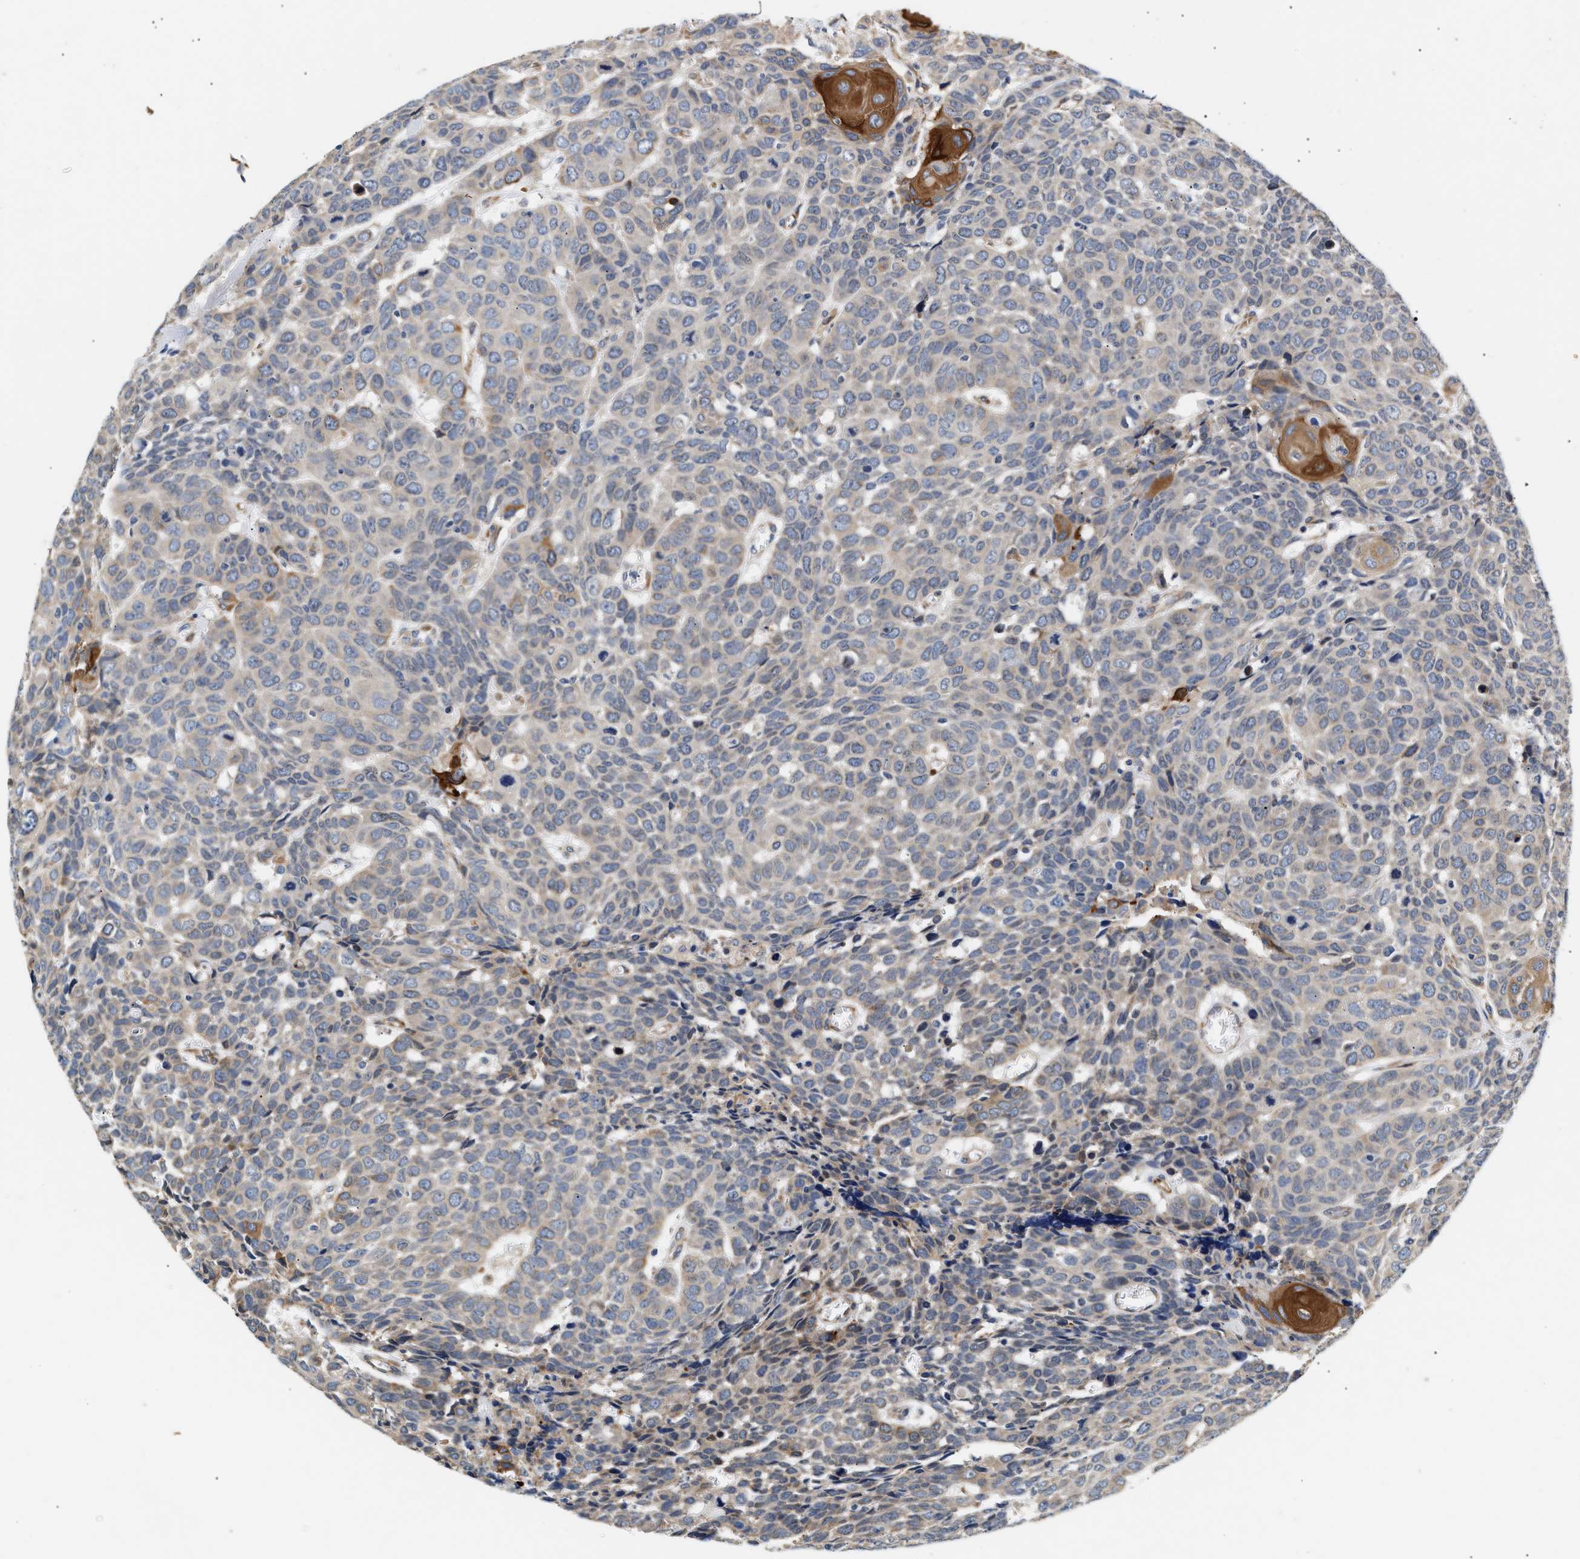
{"staining": {"intensity": "strong", "quantity": "<25%", "location": "cytoplasmic/membranous"}, "tissue": "head and neck cancer", "cell_type": "Tumor cells", "image_type": "cancer", "snomed": [{"axis": "morphology", "description": "Squamous cell carcinoma, NOS"}, {"axis": "topography", "description": "Head-Neck"}], "caption": "Tumor cells display medium levels of strong cytoplasmic/membranous expression in about <25% of cells in squamous cell carcinoma (head and neck).", "gene": "IFT74", "patient": {"sex": "male", "age": 66}}